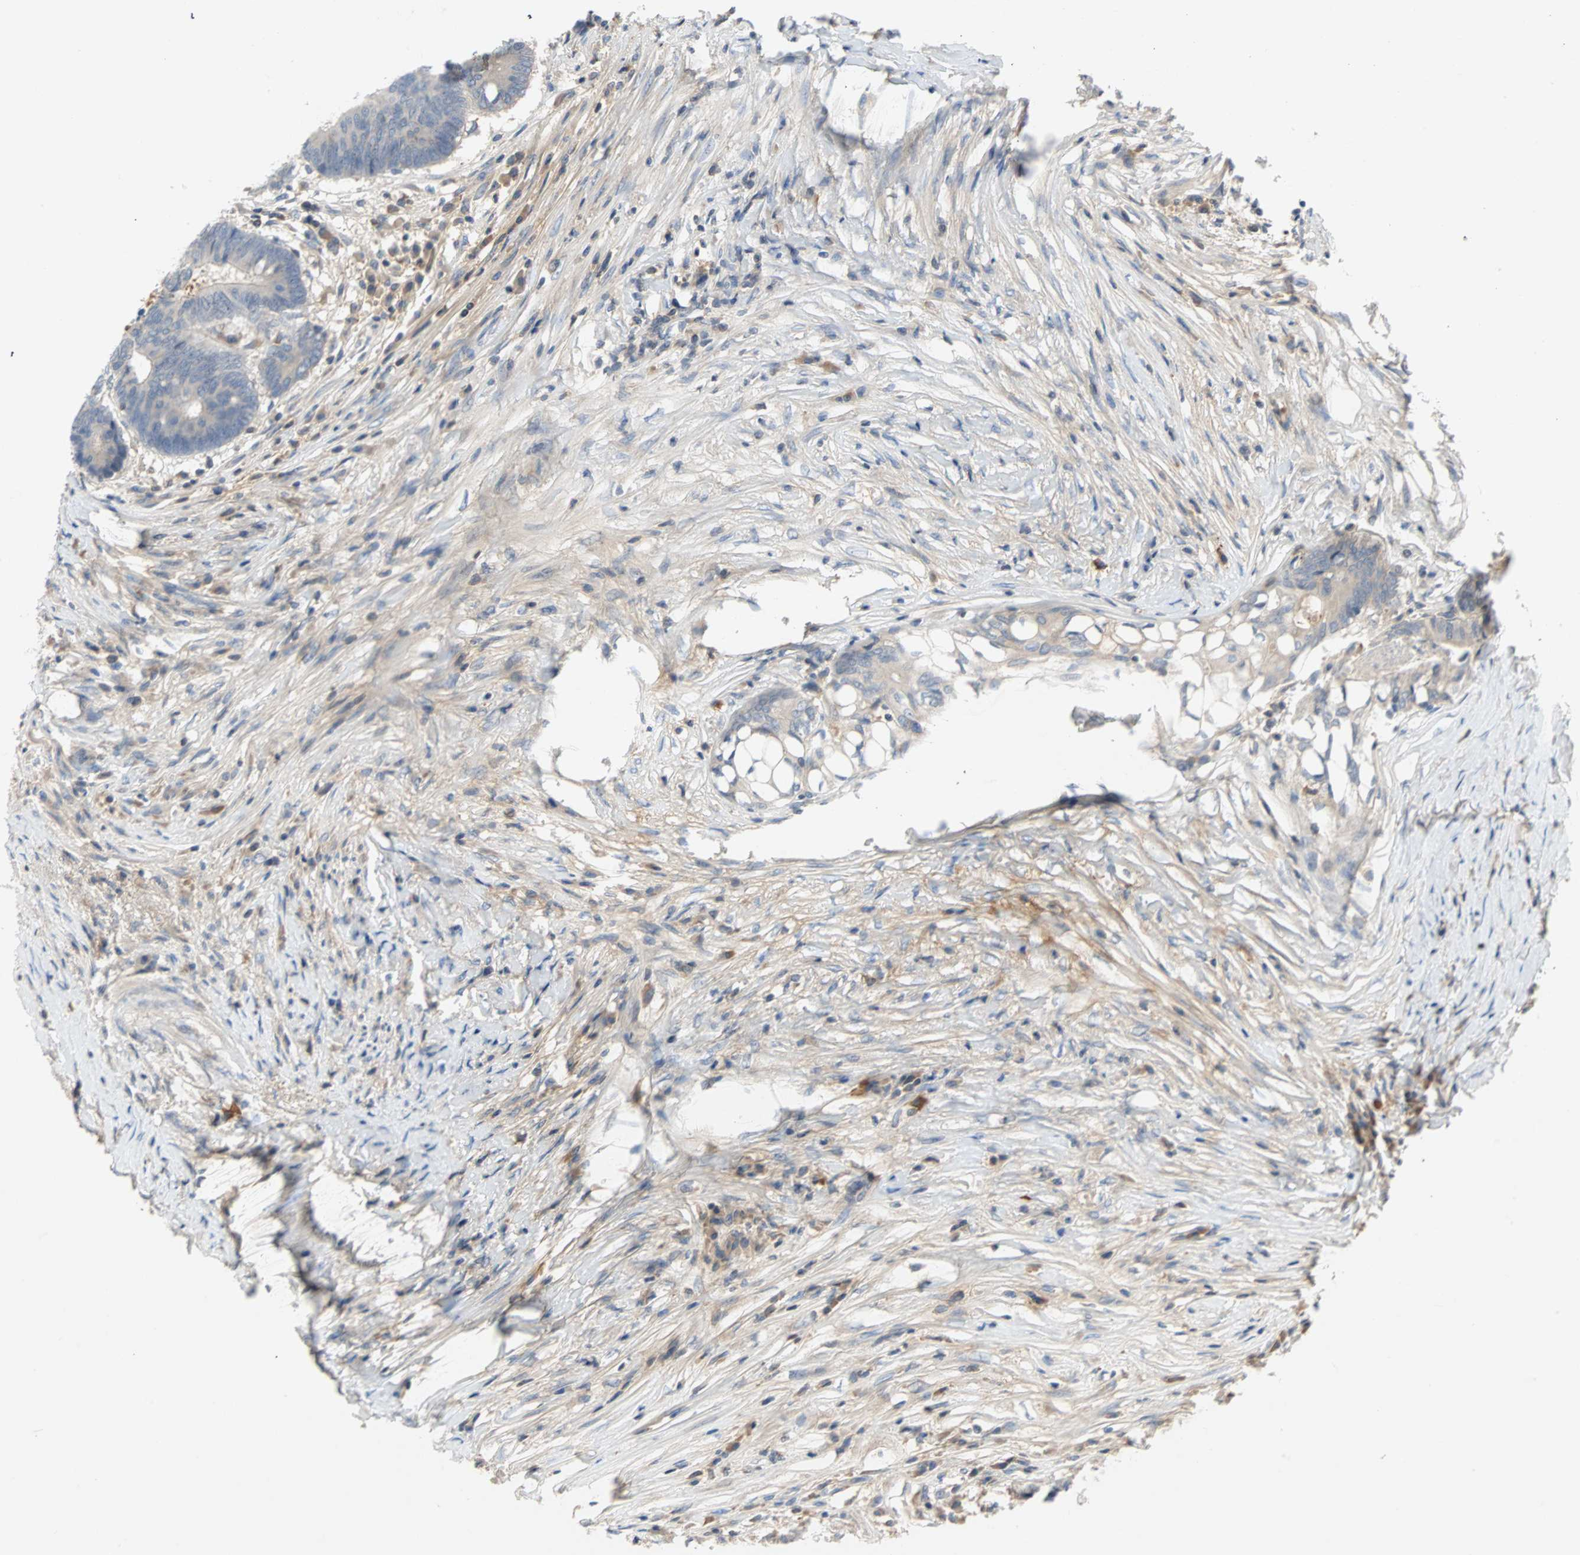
{"staining": {"intensity": "negative", "quantity": "none", "location": "none"}, "tissue": "colorectal cancer", "cell_type": "Tumor cells", "image_type": "cancer", "snomed": [{"axis": "morphology", "description": "Adenocarcinoma, NOS"}, {"axis": "topography", "description": "Rectum"}], "caption": "The histopathology image shows no staining of tumor cells in colorectal cancer. (DAB IHC with hematoxylin counter stain).", "gene": "MAP4K1", "patient": {"sex": "male", "age": 63}}